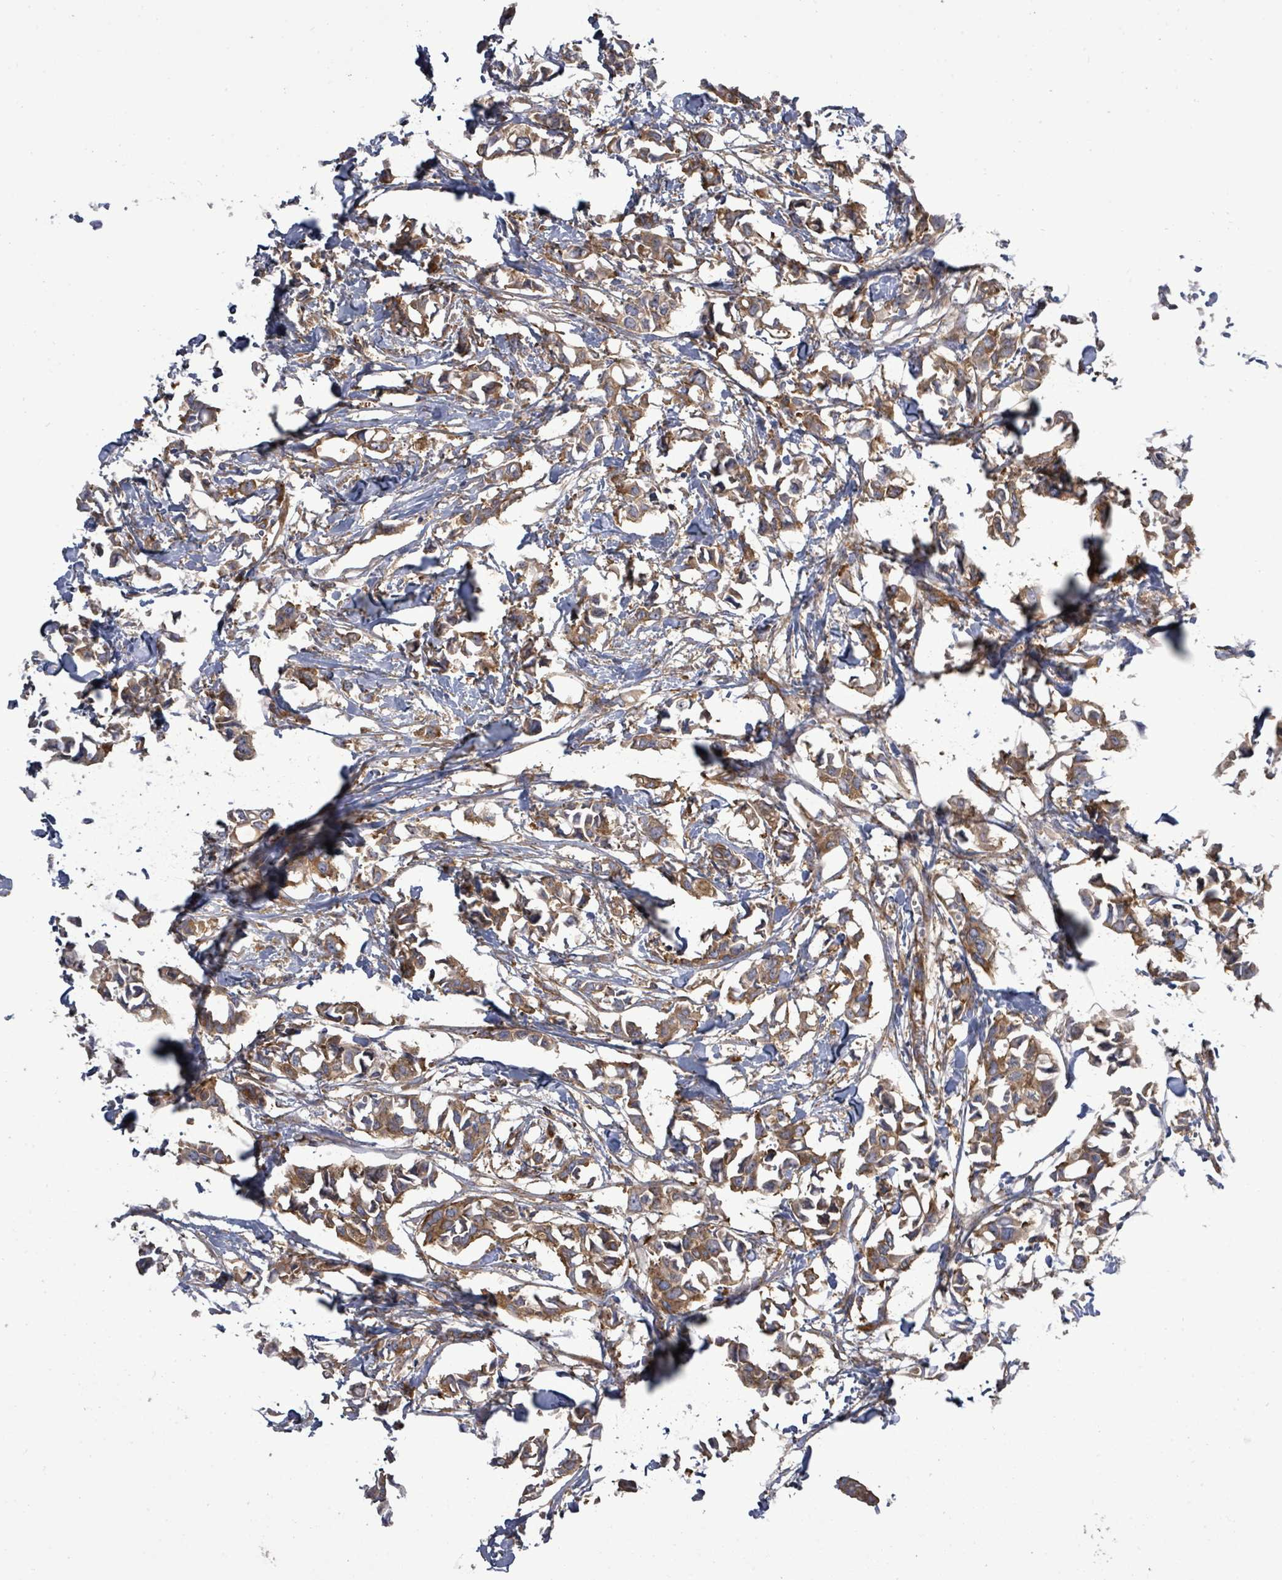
{"staining": {"intensity": "moderate", "quantity": ">75%", "location": "cytoplasmic/membranous"}, "tissue": "breast cancer", "cell_type": "Tumor cells", "image_type": "cancer", "snomed": [{"axis": "morphology", "description": "Duct carcinoma"}, {"axis": "topography", "description": "Breast"}], "caption": "A histopathology image of human breast intraductal carcinoma stained for a protein exhibits moderate cytoplasmic/membranous brown staining in tumor cells.", "gene": "EIF3C", "patient": {"sex": "female", "age": 41}}